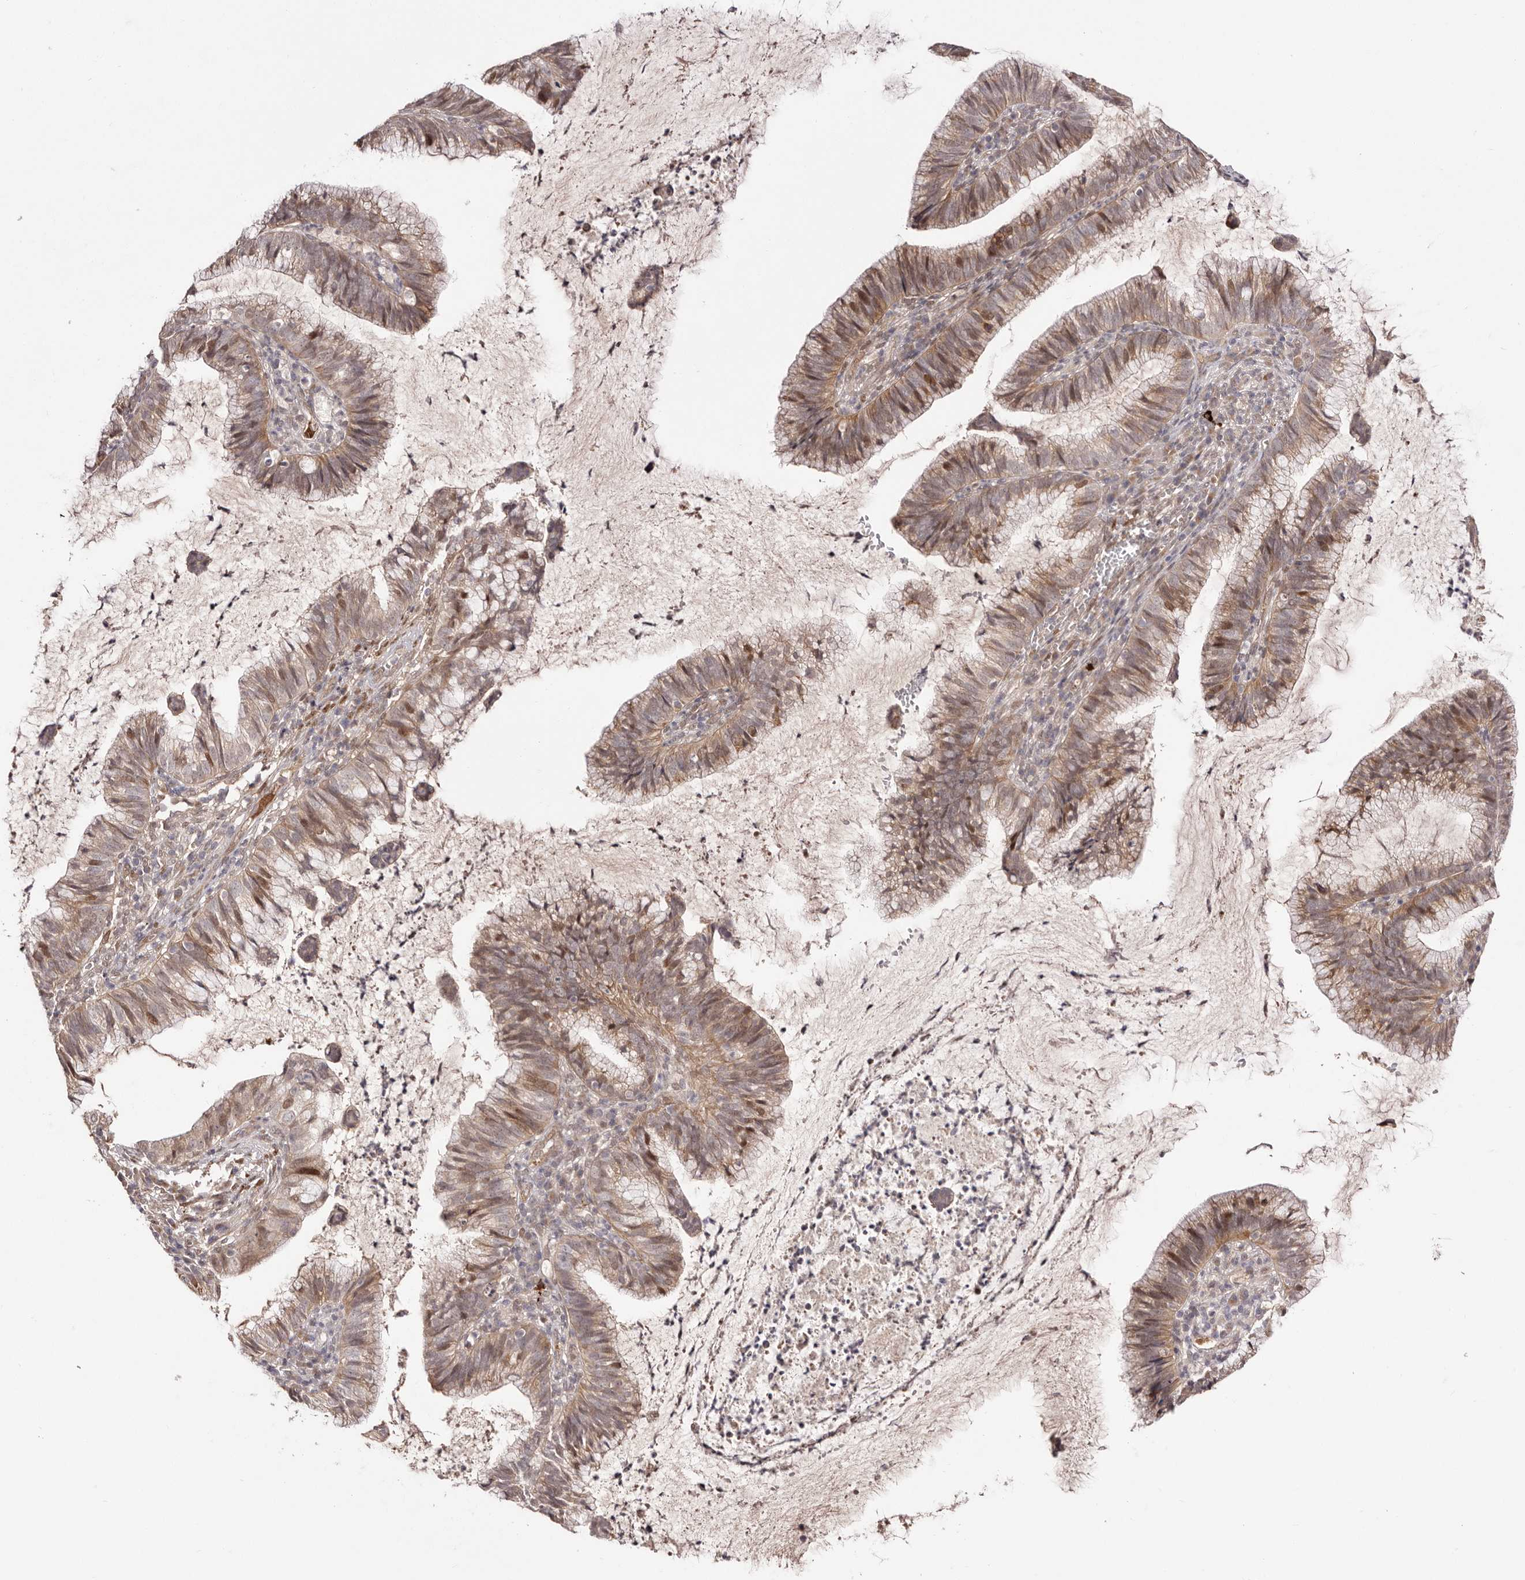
{"staining": {"intensity": "moderate", "quantity": ">75%", "location": "cytoplasmic/membranous,nuclear"}, "tissue": "cervical cancer", "cell_type": "Tumor cells", "image_type": "cancer", "snomed": [{"axis": "morphology", "description": "Adenocarcinoma, NOS"}, {"axis": "topography", "description": "Cervix"}], "caption": "Tumor cells show medium levels of moderate cytoplasmic/membranous and nuclear expression in approximately >75% of cells in adenocarcinoma (cervical).", "gene": "EGR3", "patient": {"sex": "female", "age": 36}}